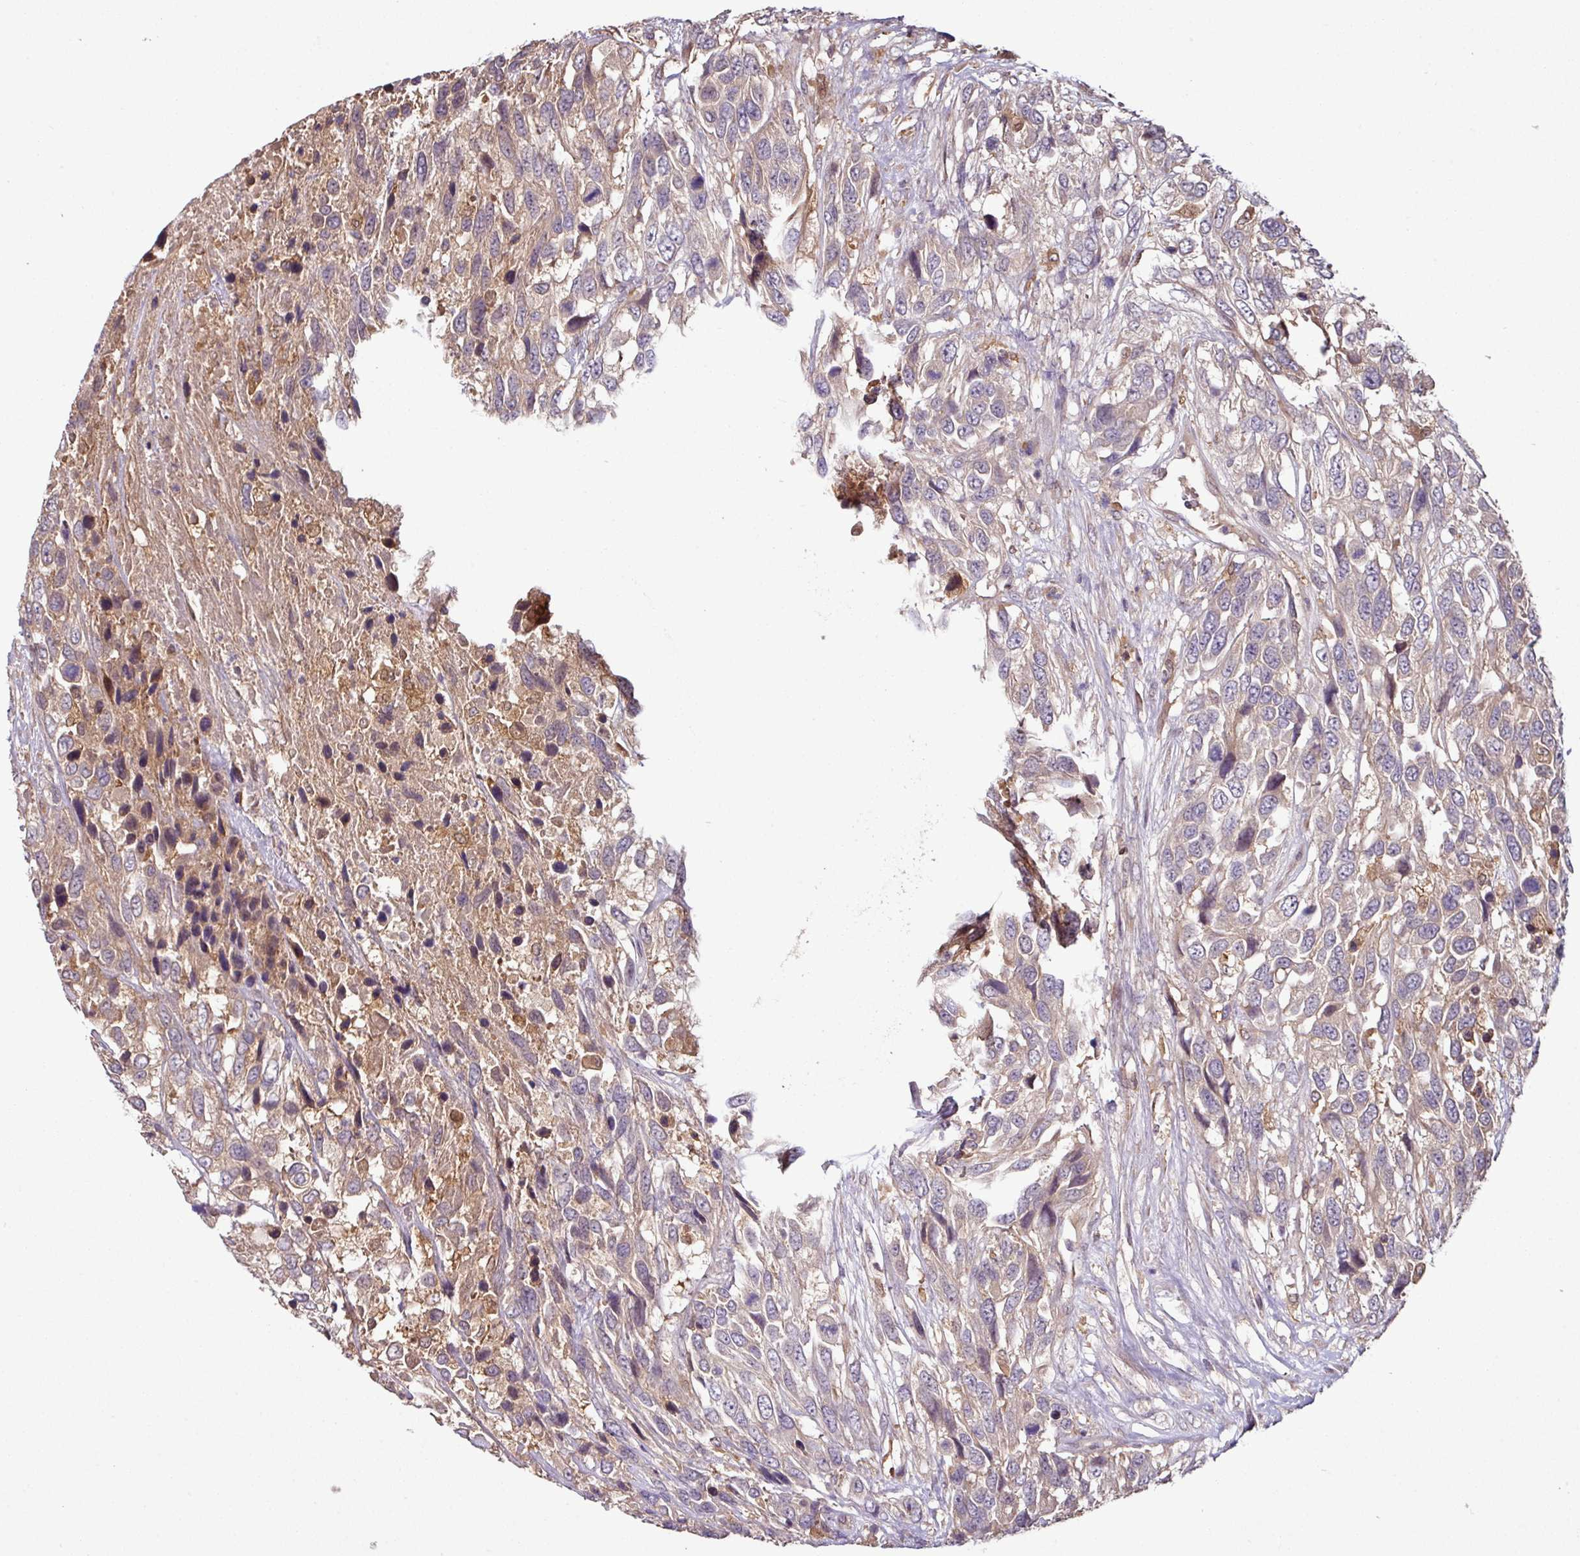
{"staining": {"intensity": "weak", "quantity": "<25%", "location": "cytoplasmic/membranous"}, "tissue": "urothelial cancer", "cell_type": "Tumor cells", "image_type": "cancer", "snomed": [{"axis": "morphology", "description": "Urothelial carcinoma, High grade"}, {"axis": "topography", "description": "Urinary bladder"}], "caption": "Micrograph shows no protein expression in tumor cells of high-grade urothelial carcinoma tissue. (DAB IHC, high magnification).", "gene": "GNPDA1", "patient": {"sex": "female", "age": 70}}